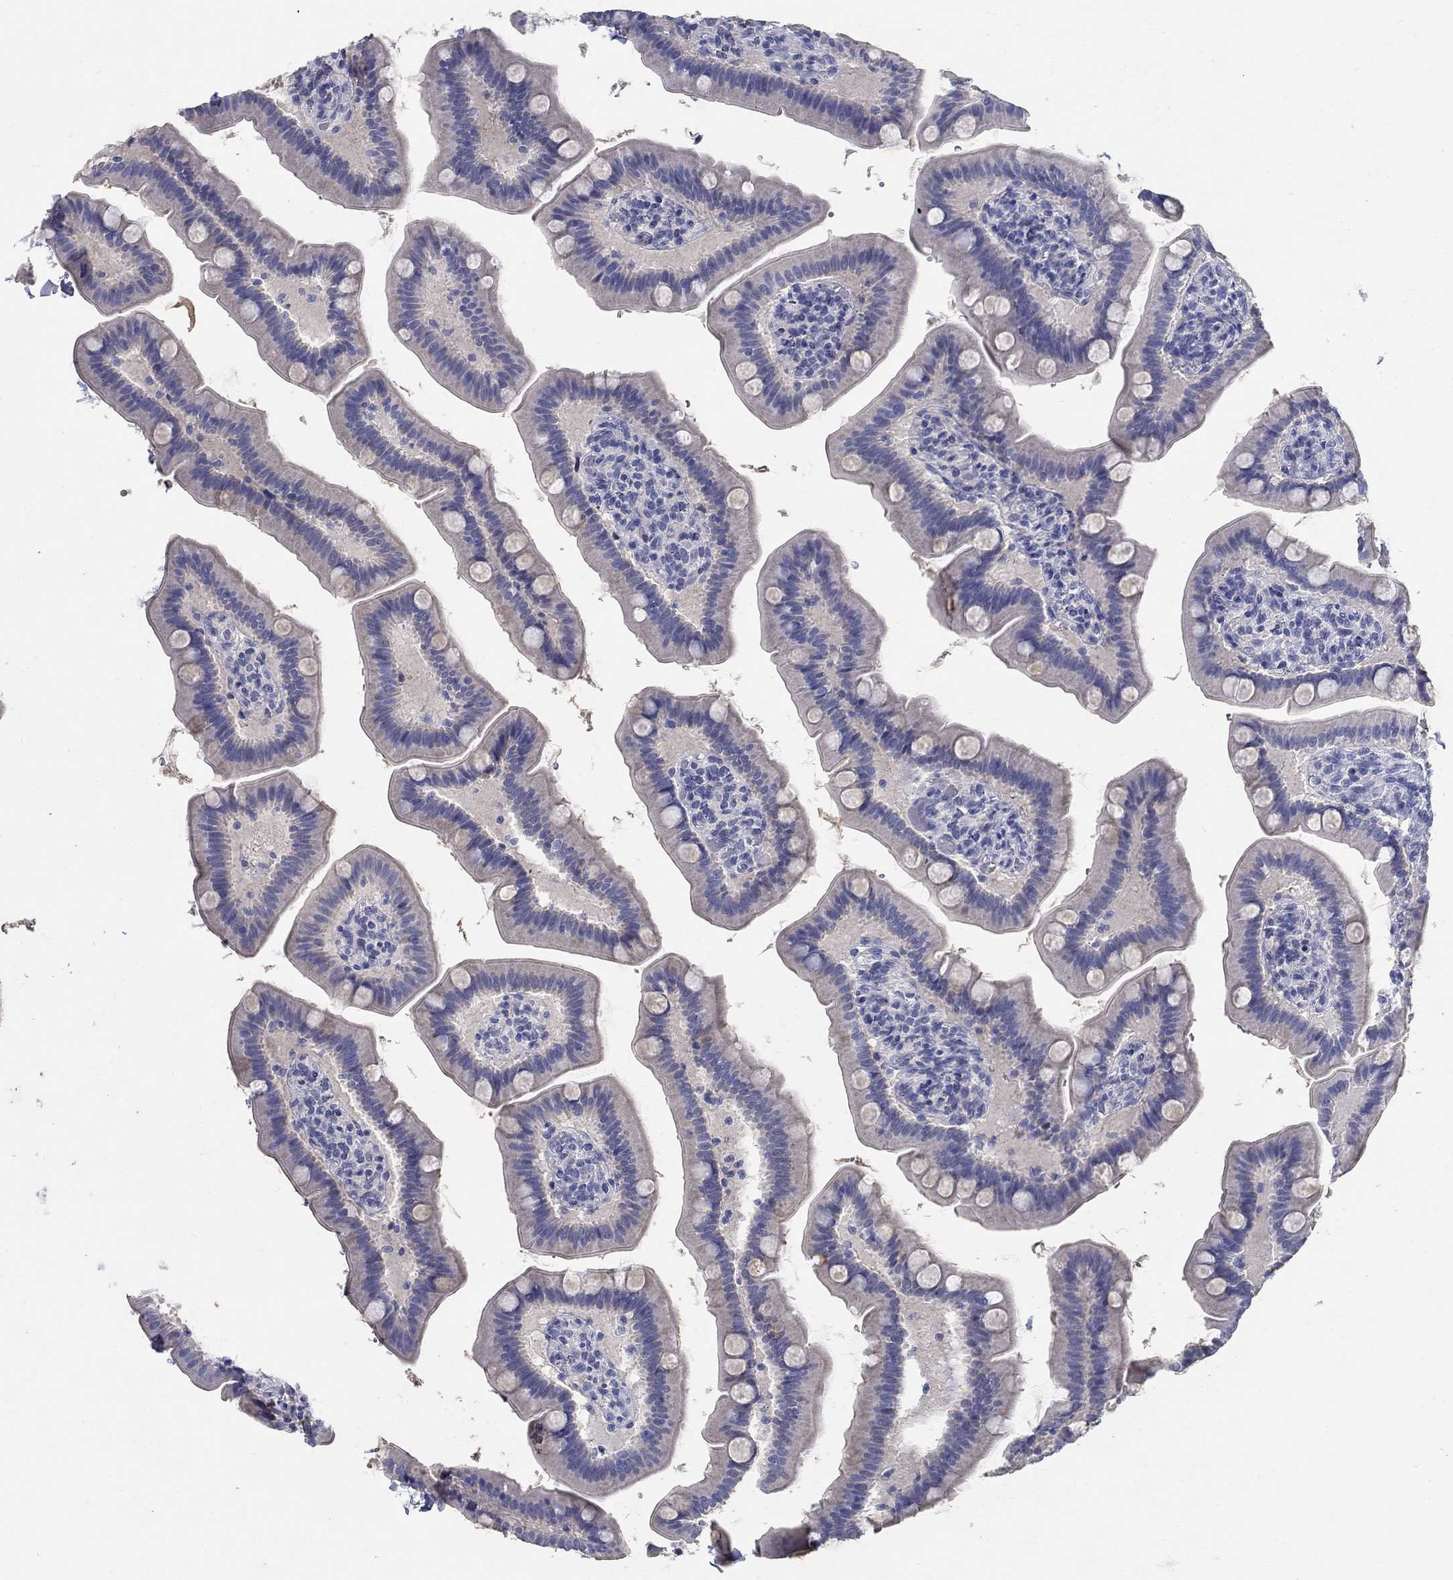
{"staining": {"intensity": "negative", "quantity": "none", "location": "none"}, "tissue": "small intestine", "cell_type": "Glandular cells", "image_type": "normal", "snomed": [{"axis": "morphology", "description": "Normal tissue, NOS"}, {"axis": "topography", "description": "Small intestine"}], "caption": "An IHC histopathology image of normal small intestine is shown. There is no staining in glandular cells of small intestine. (DAB (3,3'-diaminobenzidine) immunohistochemistry with hematoxylin counter stain).", "gene": "CRYGA", "patient": {"sex": "male", "age": 66}}